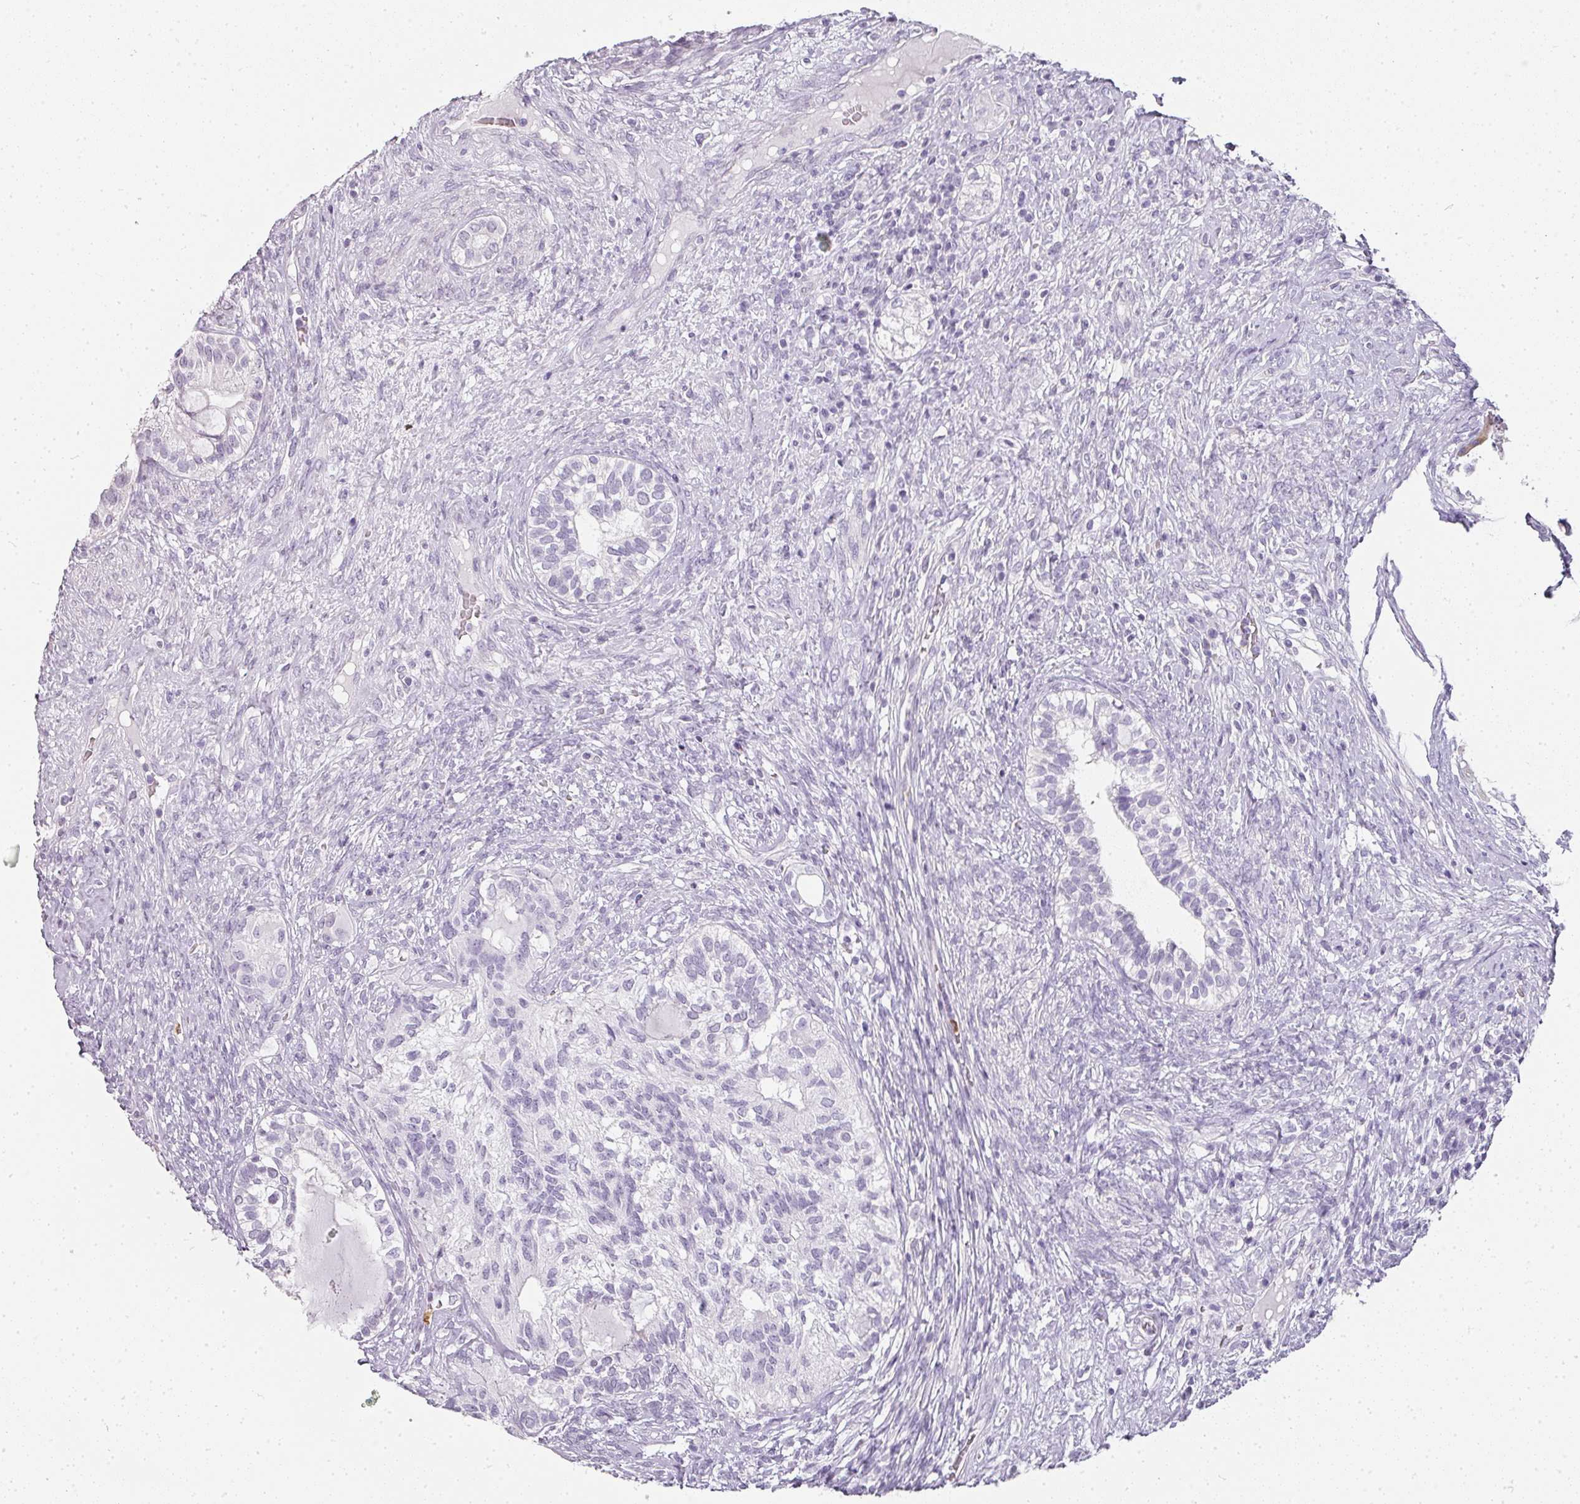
{"staining": {"intensity": "negative", "quantity": "none", "location": "none"}, "tissue": "testis cancer", "cell_type": "Tumor cells", "image_type": "cancer", "snomed": [{"axis": "morphology", "description": "Seminoma, NOS"}, {"axis": "morphology", "description": "Carcinoma, Embryonal, NOS"}, {"axis": "topography", "description": "Testis"}], "caption": "An immunohistochemistry (IHC) photomicrograph of testis cancer (seminoma) is shown. There is no staining in tumor cells of testis cancer (seminoma).", "gene": "CAMP", "patient": {"sex": "male", "age": 41}}